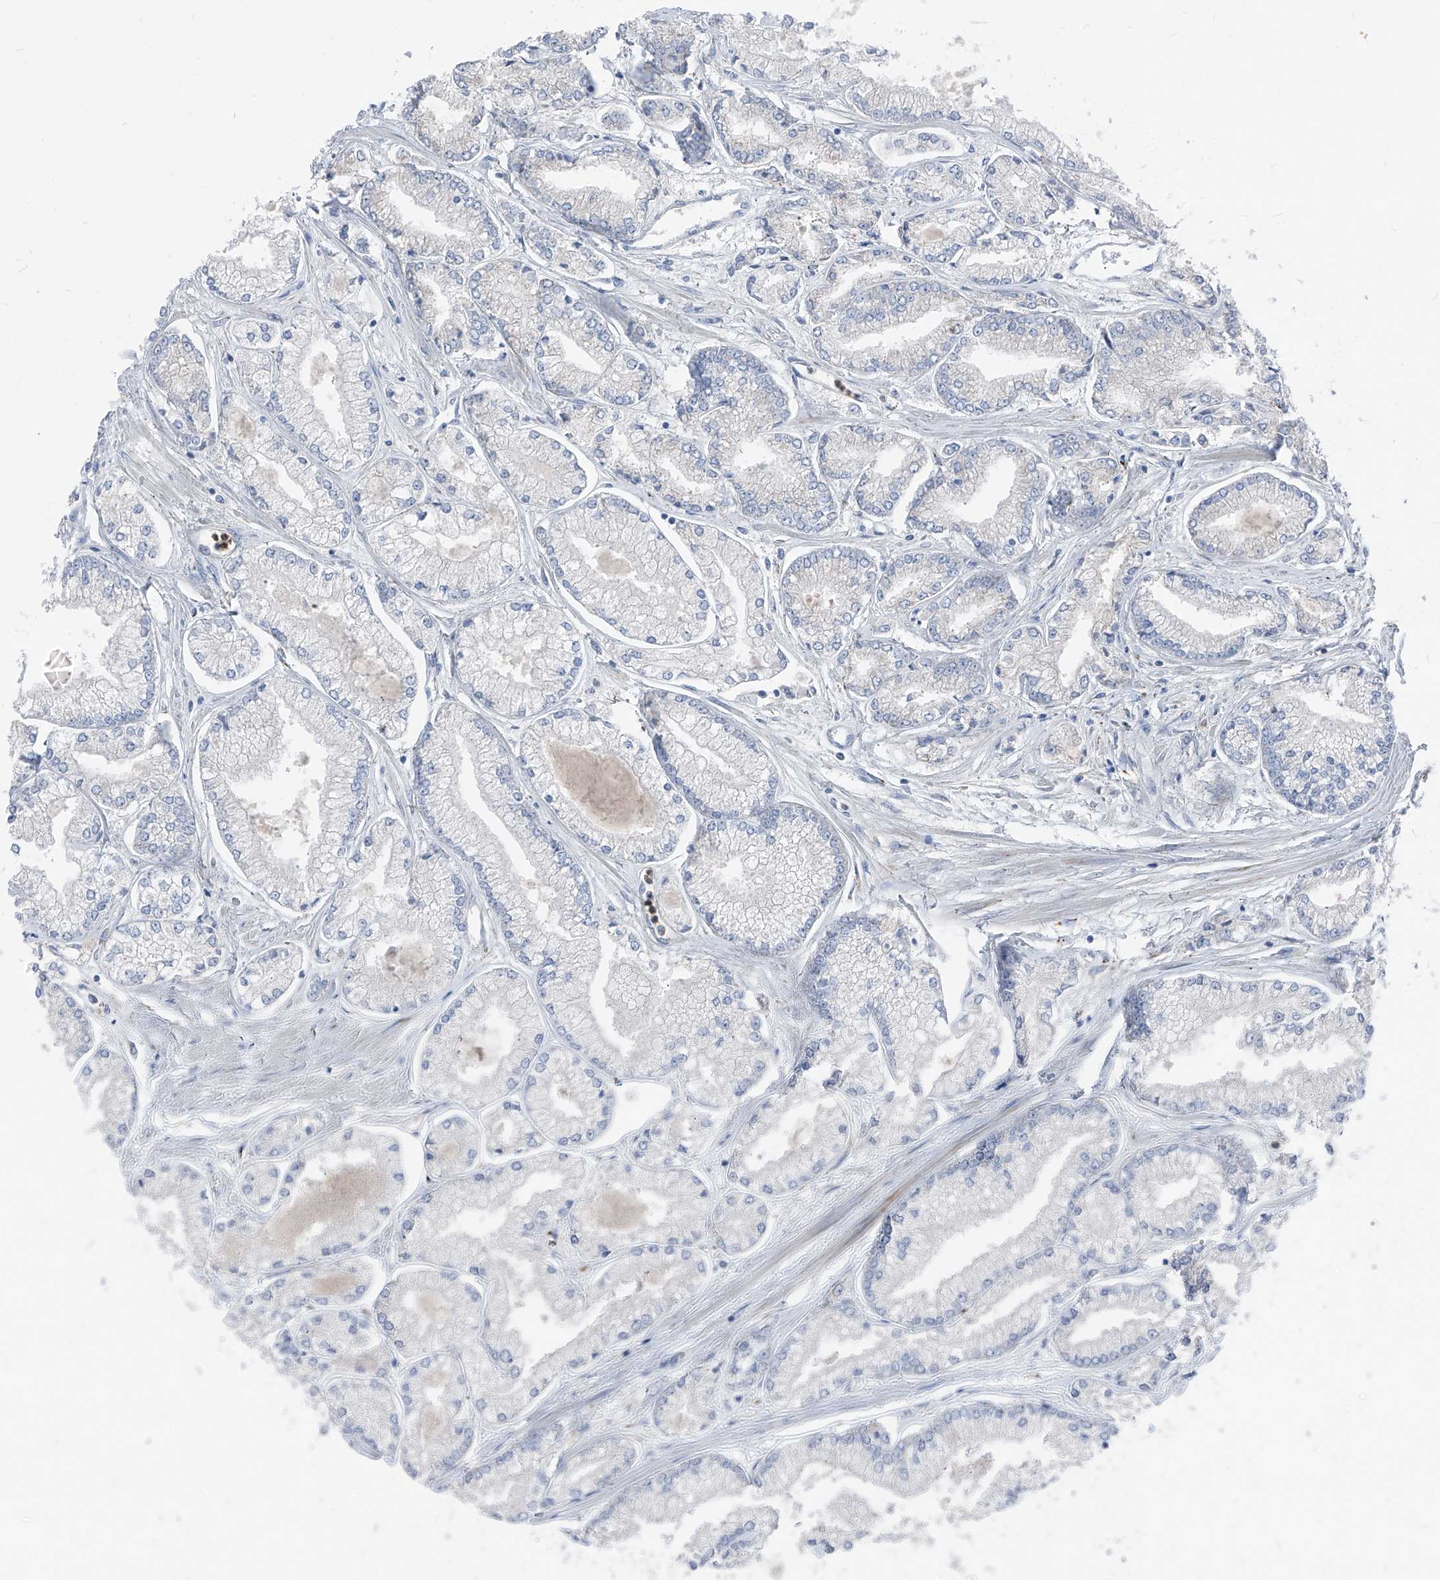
{"staining": {"intensity": "negative", "quantity": "none", "location": "none"}, "tissue": "prostate cancer", "cell_type": "Tumor cells", "image_type": "cancer", "snomed": [{"axis": "morphology", "description": "Adenocarcinoma, Low grade"}, {"axis": "topography", "description": "Prostate"}], "caption": "High magnification brightfield microscopy of prostate cancer (adenocarcinoma (low-grade)) stained with DAB (3,3'-diaminobenzidine) (brown) and counterstained with hematoxylin (blue): tumor cells show no significant positivity.", "gene": "IFI27", "patient": {"sex": "male", "age": 52}}